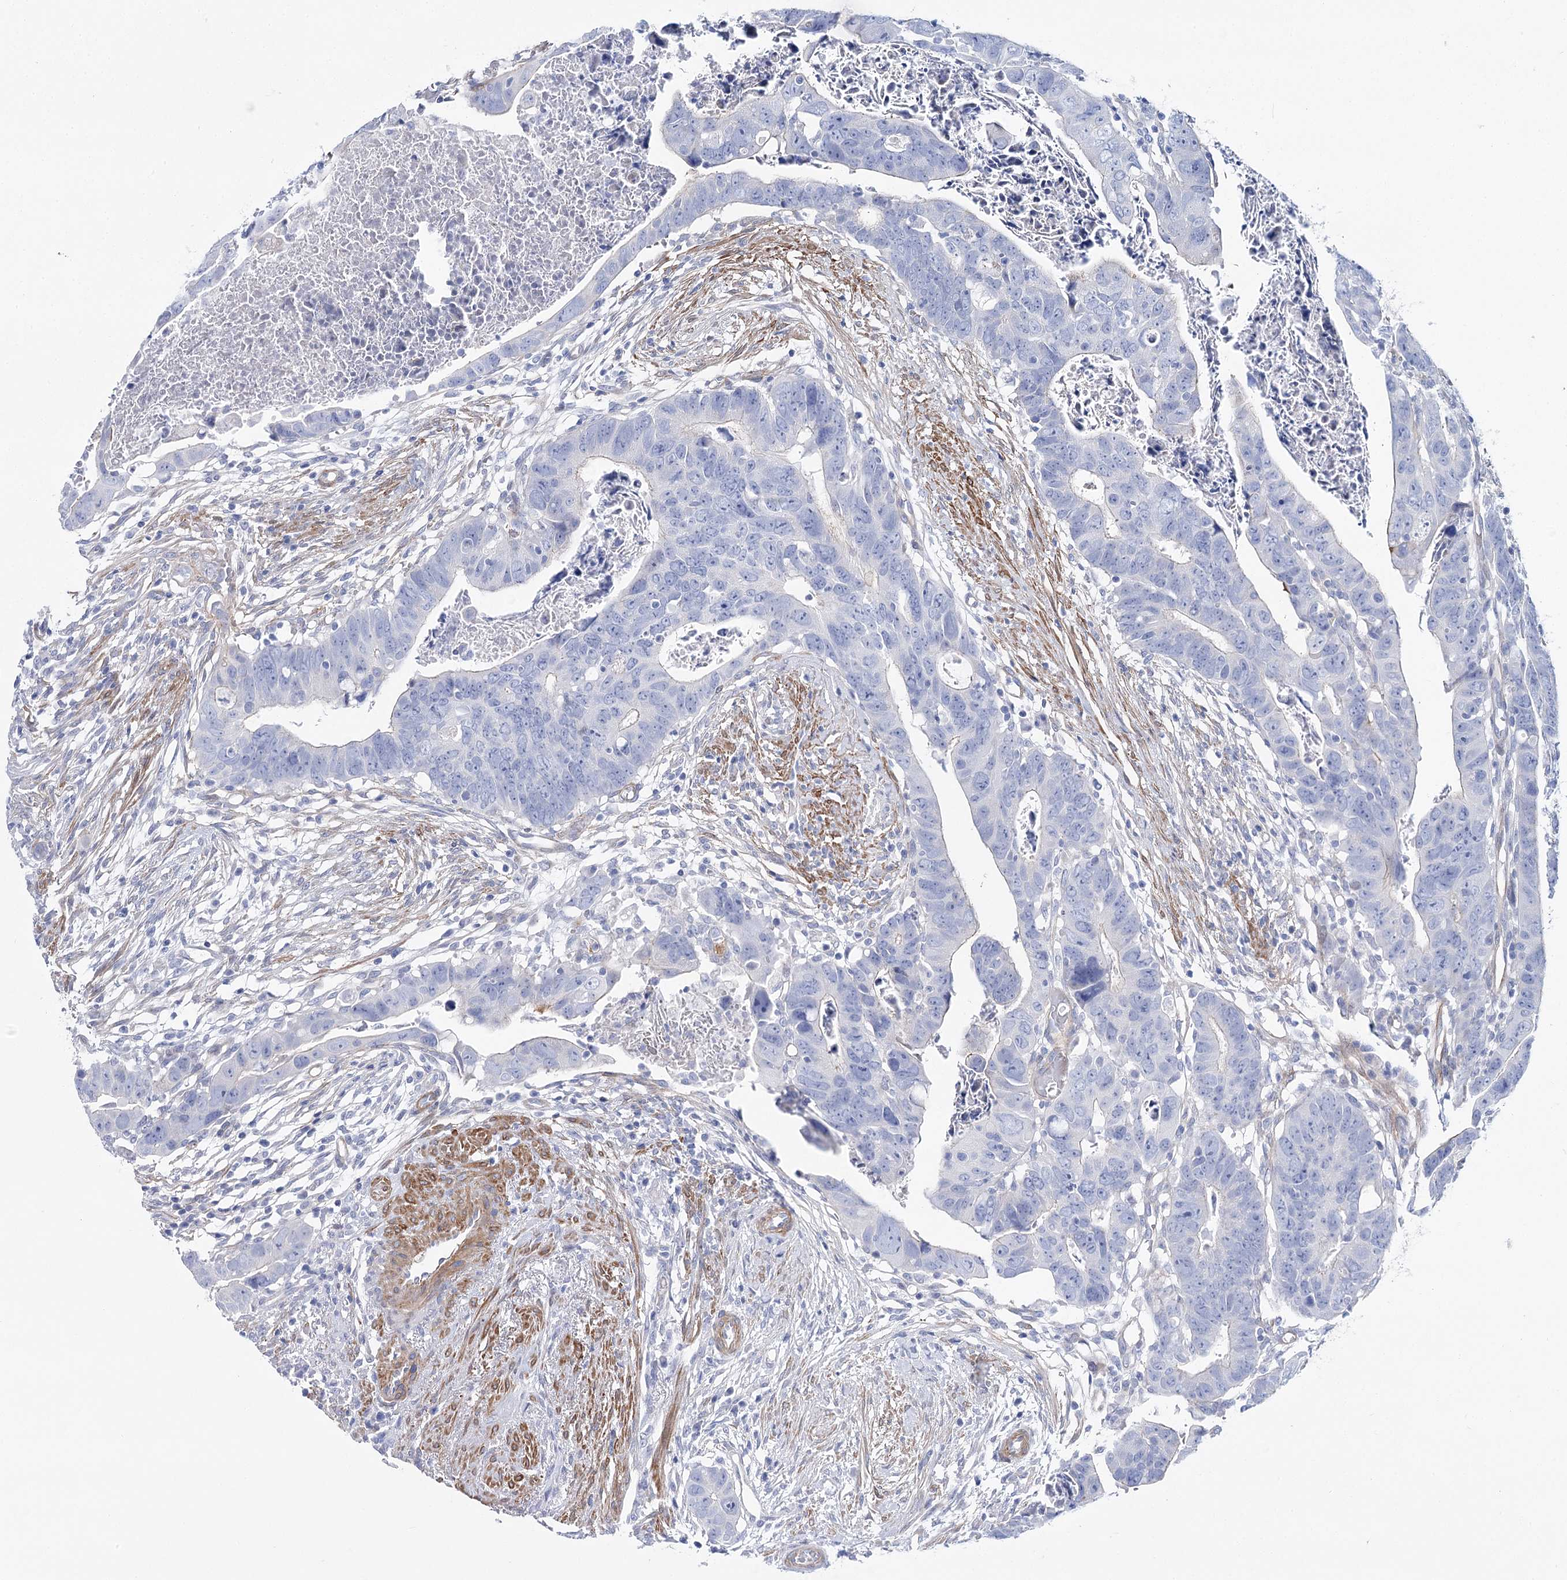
{"staining": {"intensity": "negative", "quantity": "none", "location": "none"}, "tissue": "colorectal cancer", "cell_type": "Tumor cells", "image_type": "cancer", "snomed": [{"axis": "morphology", "description": "Adenocarcinoma, NOS"}, {"axis": "topography", "description": "Rectum"}], "caption": "Protein analysis of adenocarcinoma (colorectal) exhibits no significant staining in tumor cells. (DAB (3,3'-diaminobenzidine) immunohistochemistry, high magnification).", "gene": "ANKRD23", "patient": {"sex": "female", "age": 65}}